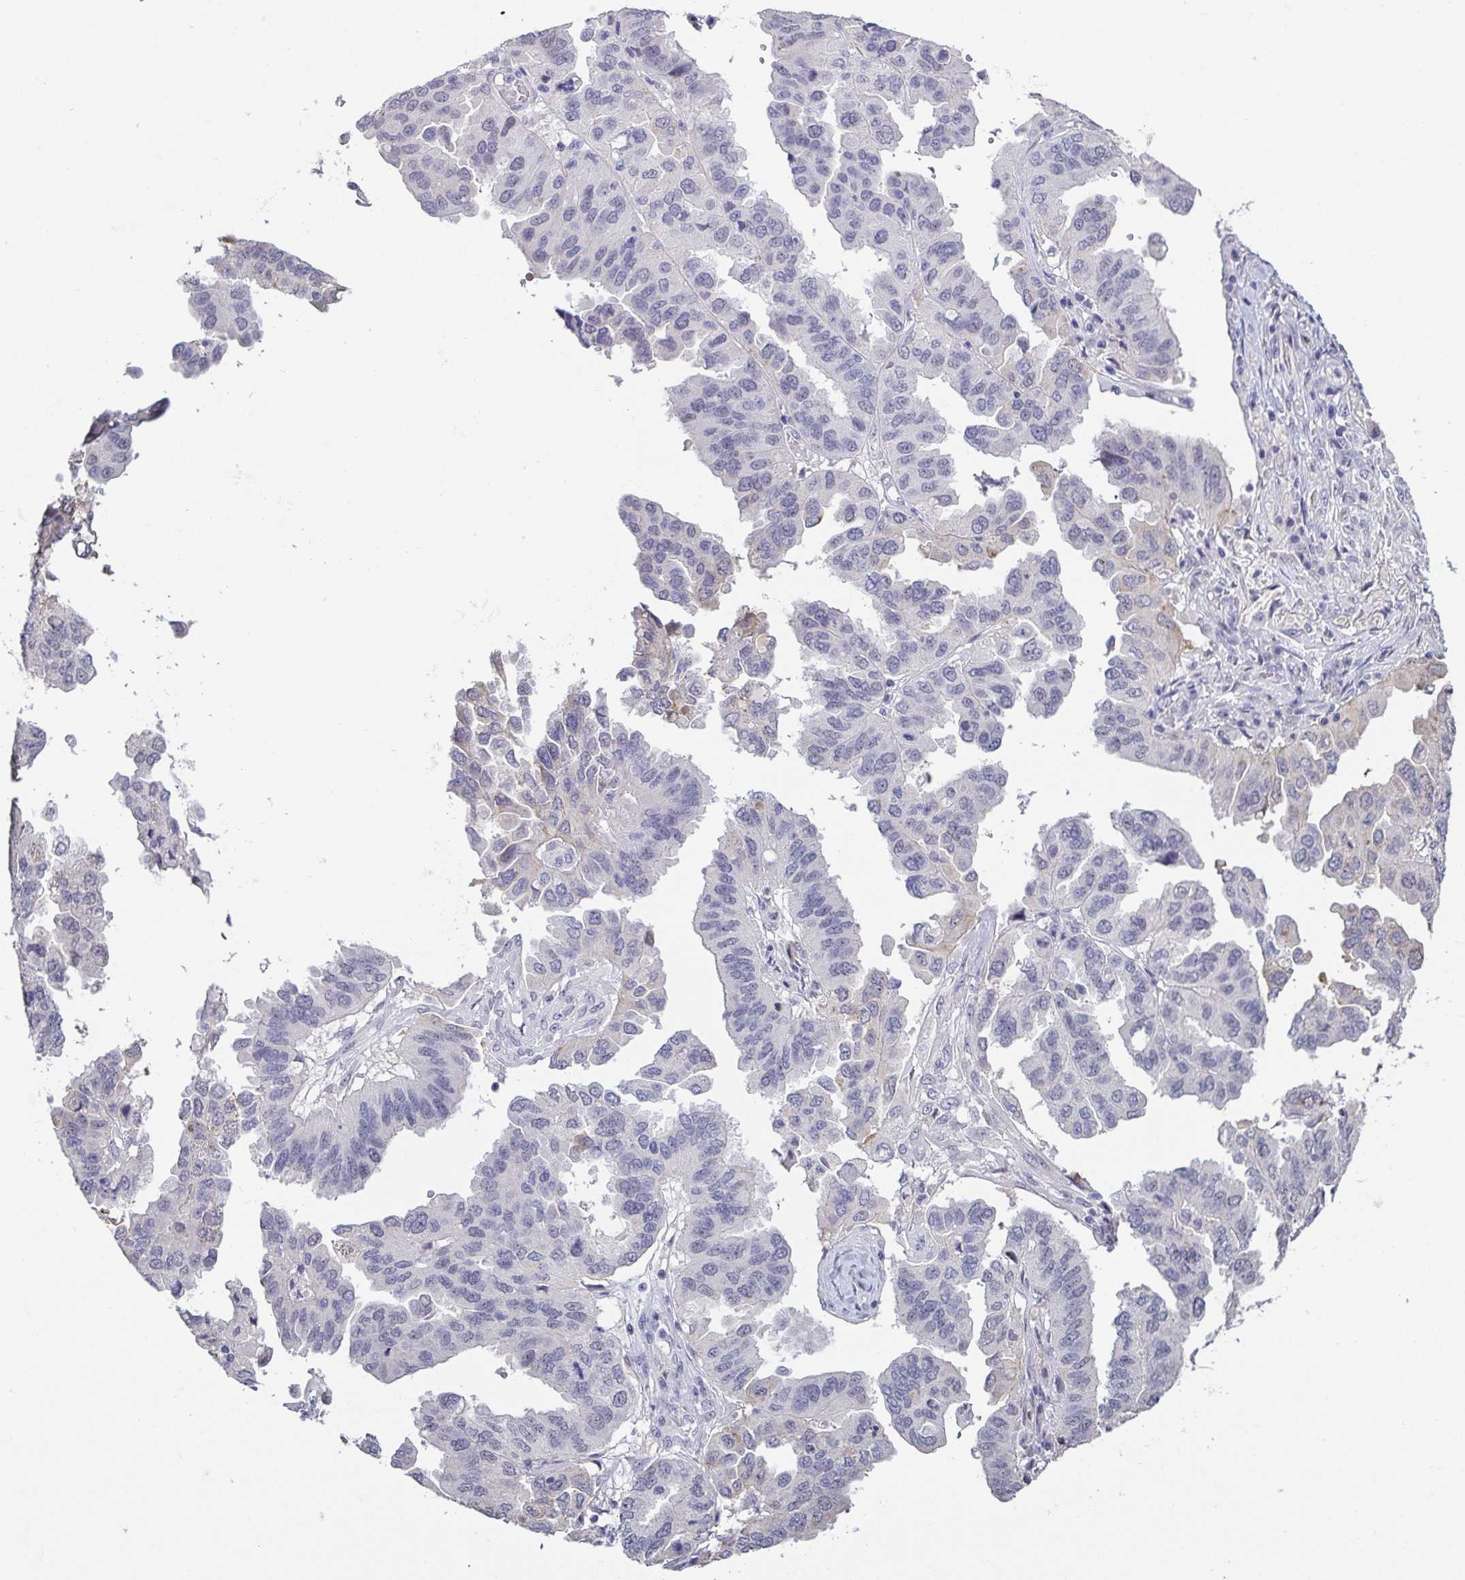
{"staining": {"intensity": "negative", "quantity": "none", "location": "none"}, "tissue": "ovarian cancer", "cell_type": "Tumor cells", "image_type": "cancer", "snomed": [{"axis": "morphology", "description": "Cystadenocarcinoma, serous, NOS"}, {"axis": "topography", "description": "Ovary"}], "caption": "DAB (3,3'-diaminobenzidine) immunohistochemical staining of ovarian cancer (serous cystadenocarcinoma) exhibits no significant expression in tumor cells.", "gene": "NEFH", "patient": {"sex": "female", "age": 79}}